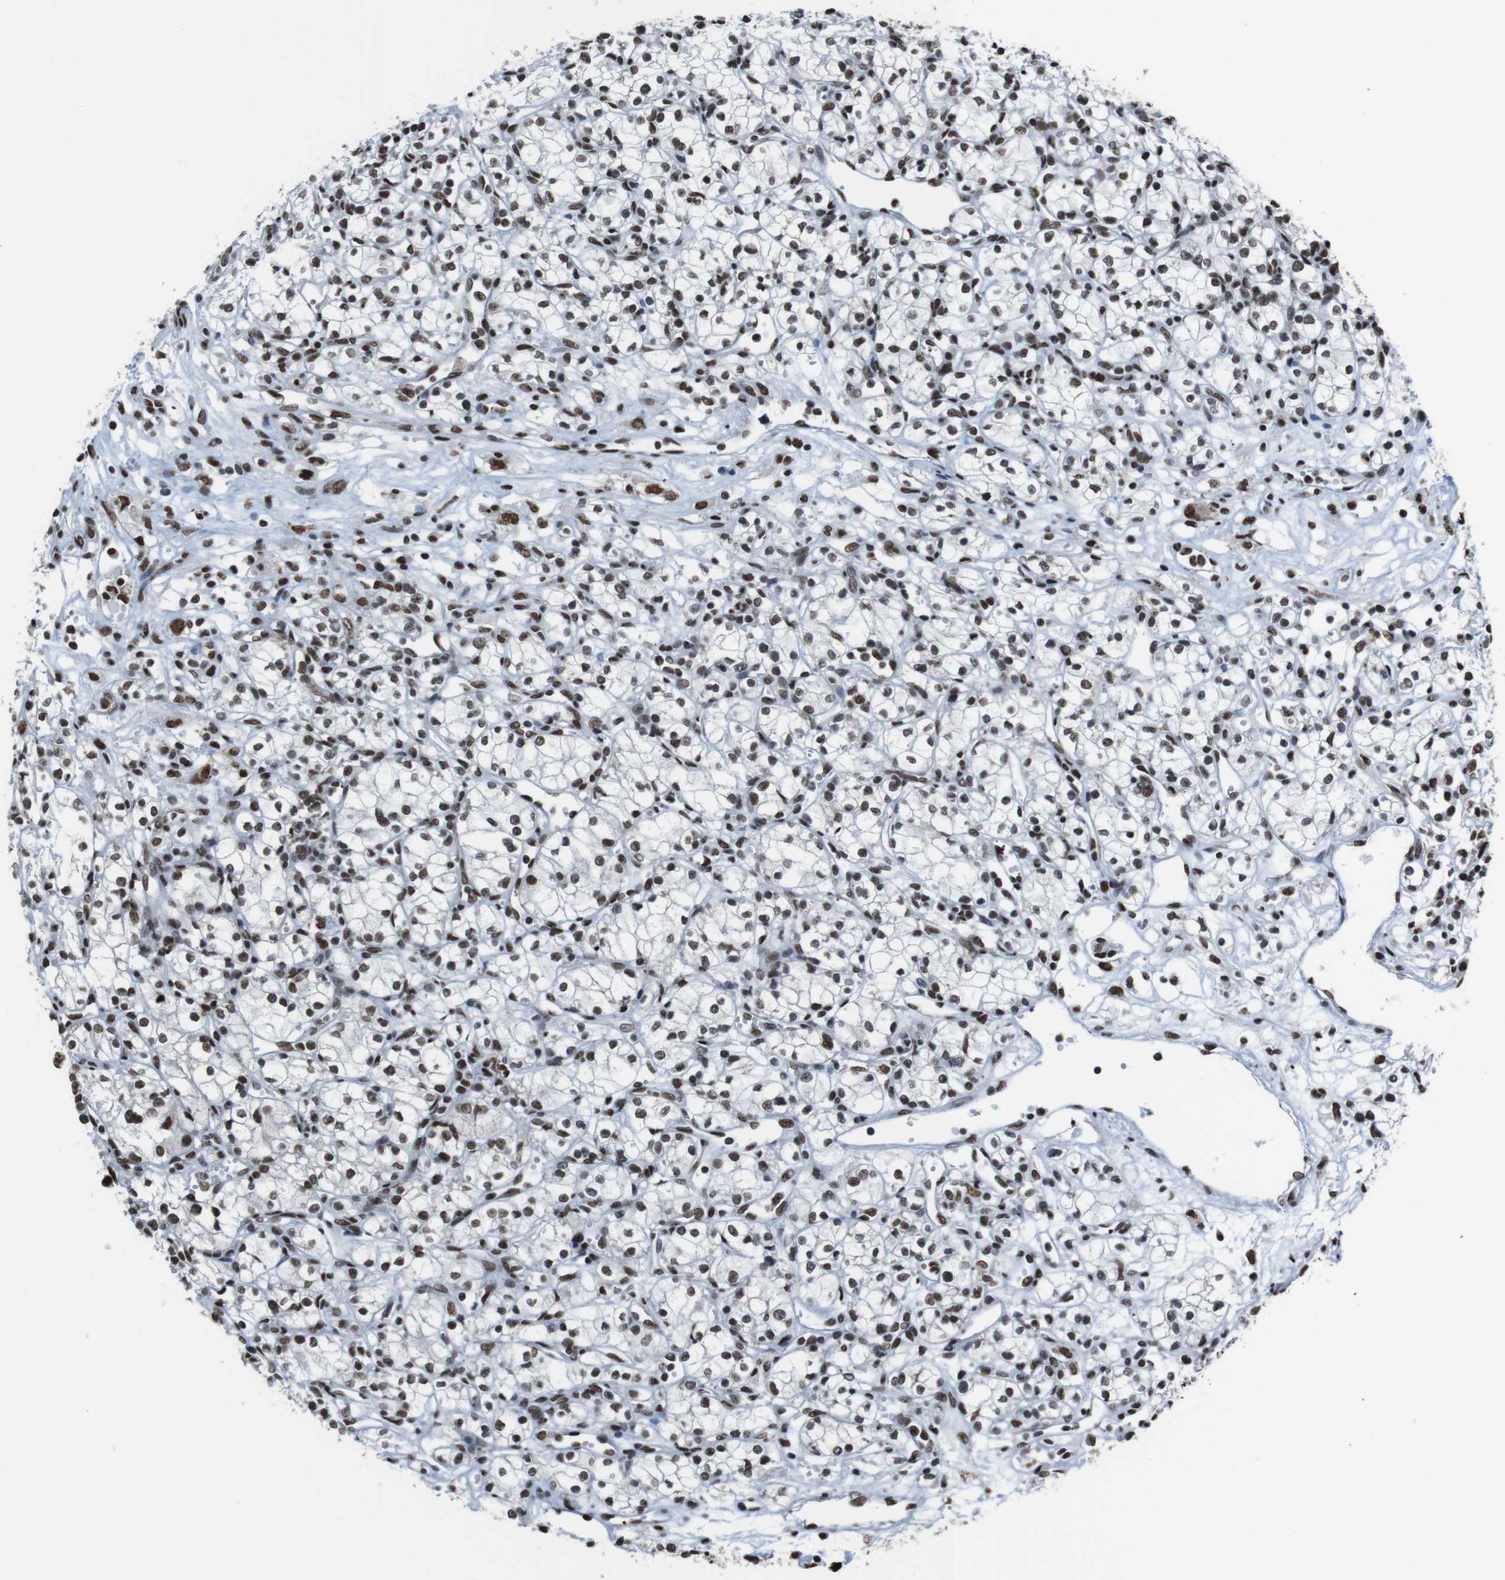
{"staining": {"intensity": "moderate", "quantity": "25%-75%", "location": "nuclear"}, "tissue": "renal cancer", "cell_type": "Tumor cells", "image_type": "cancer", "snomed": [{"axis": "morphology", "description": "Normal tissue, NOS"}, {"axis": "morphology", "description": "Adenocarcinoma, NOS"}, {"axis": "topography", "description": "Kidney"}], "caption": "The photomicrograph demonstrates immunohistochemical staining of renal cancer. There is moderate nuclear expression is present in about 25%-75% of tumor cells. The protein of interest is stained brown, and the nuclei are stained in blue (DAB (3,3'-diaminobenzidine) IHC with brightfield microscopy, high magnification).", "gene": "ROMO1", "patient": {"sex": "male", "age": 59}}